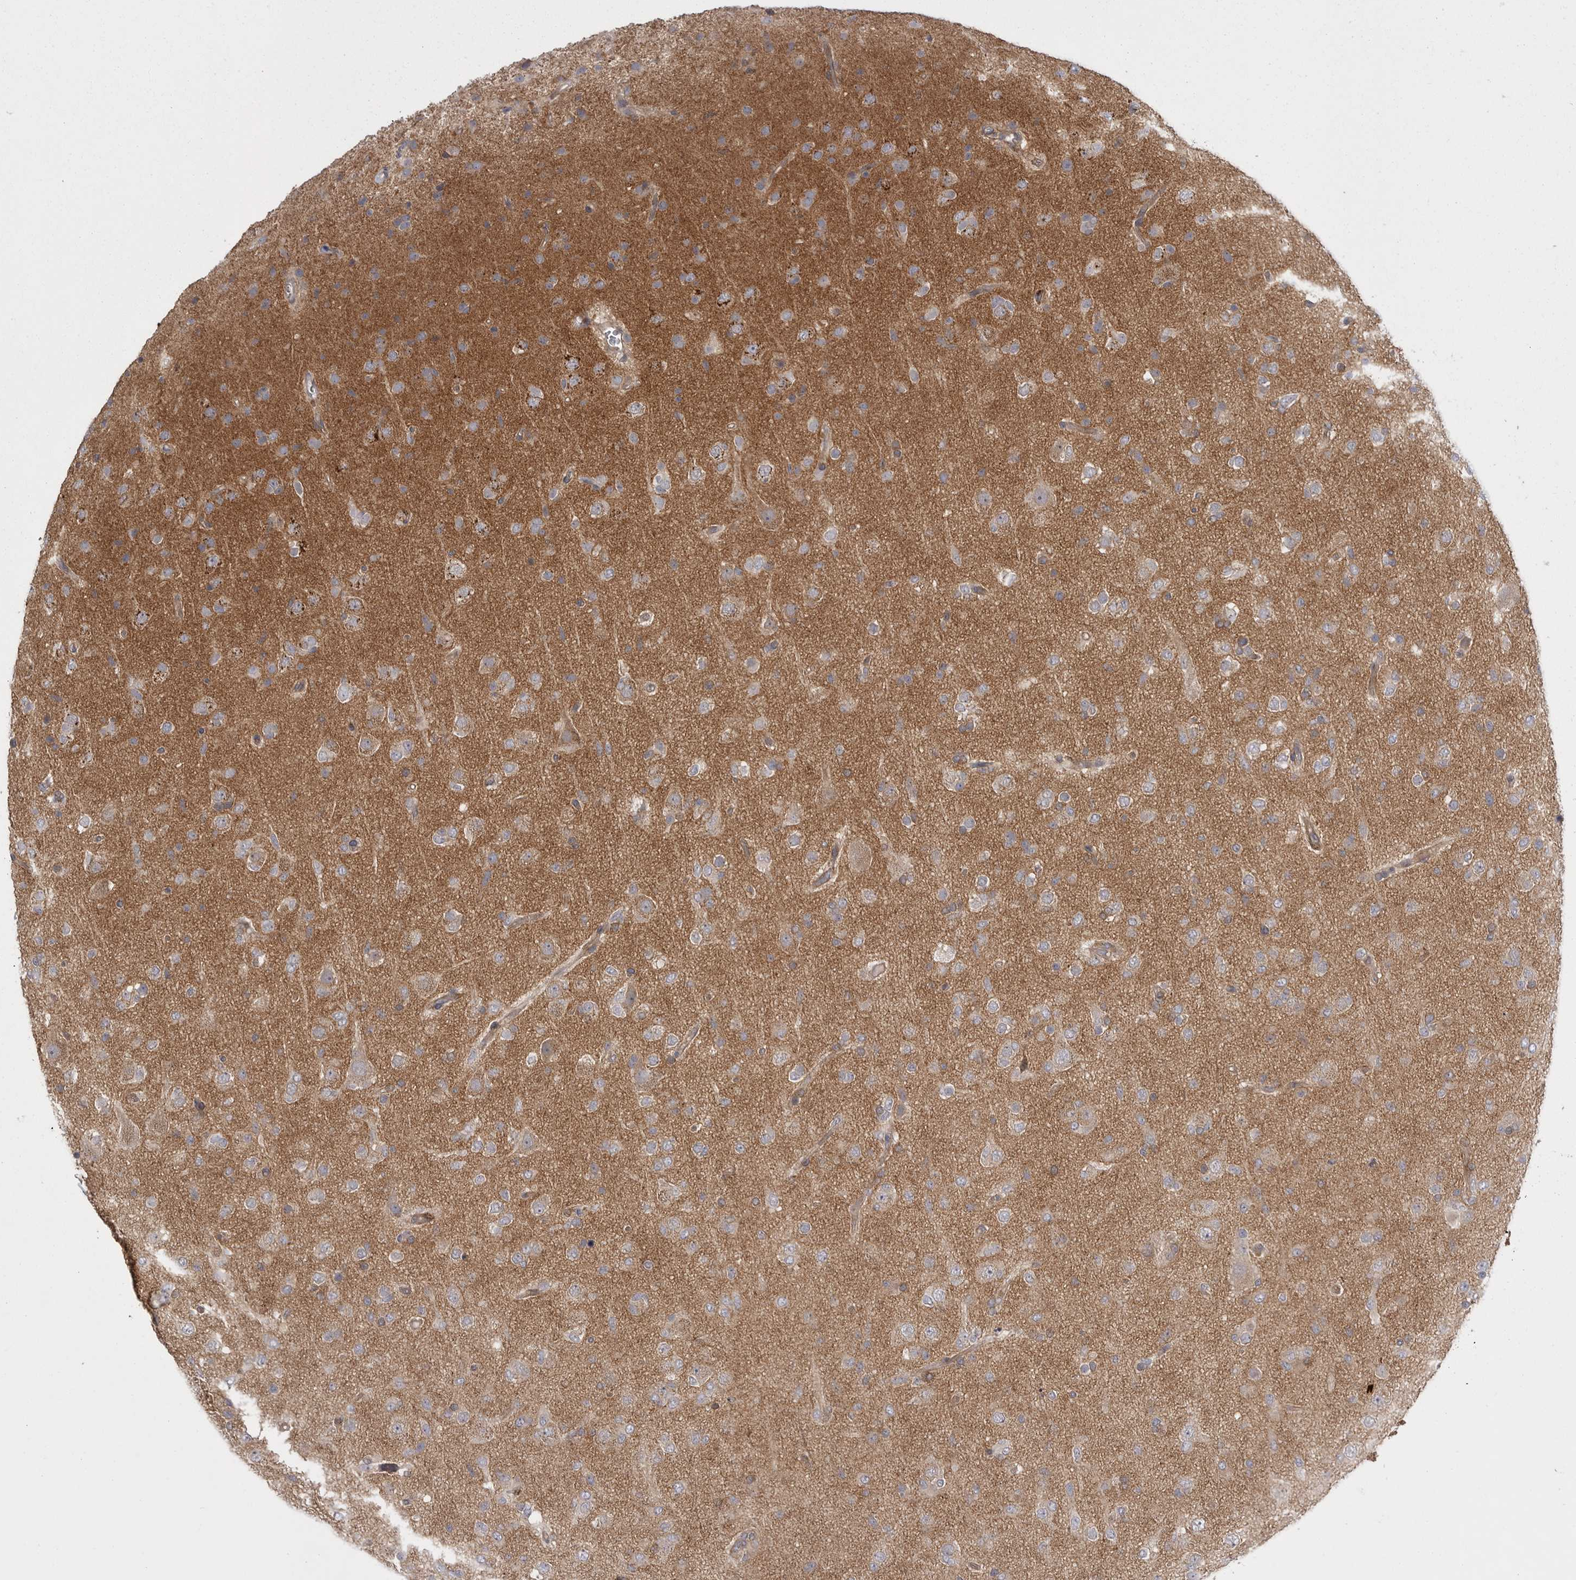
{"staining": {"intensity": "weak", "quantity": "25%-75%", "location": "cytoplasmic/membranous"}, "tissue": "glioma", "cell_type": "Tumor cells", "image_type": "cancer", "snomed": [{"axis": "morphology", "description": "Glioma, malignant, Low grade"}, {"axis": "topography", "description": "Brain"}], "caption": "A brown stain shows weak cytoplasmic/membranous positivity of a protein in human malignant low-grade glioma tumor cells.", "gene": "OSBPL9", "patient": {"sex": "male", "age": 65}}